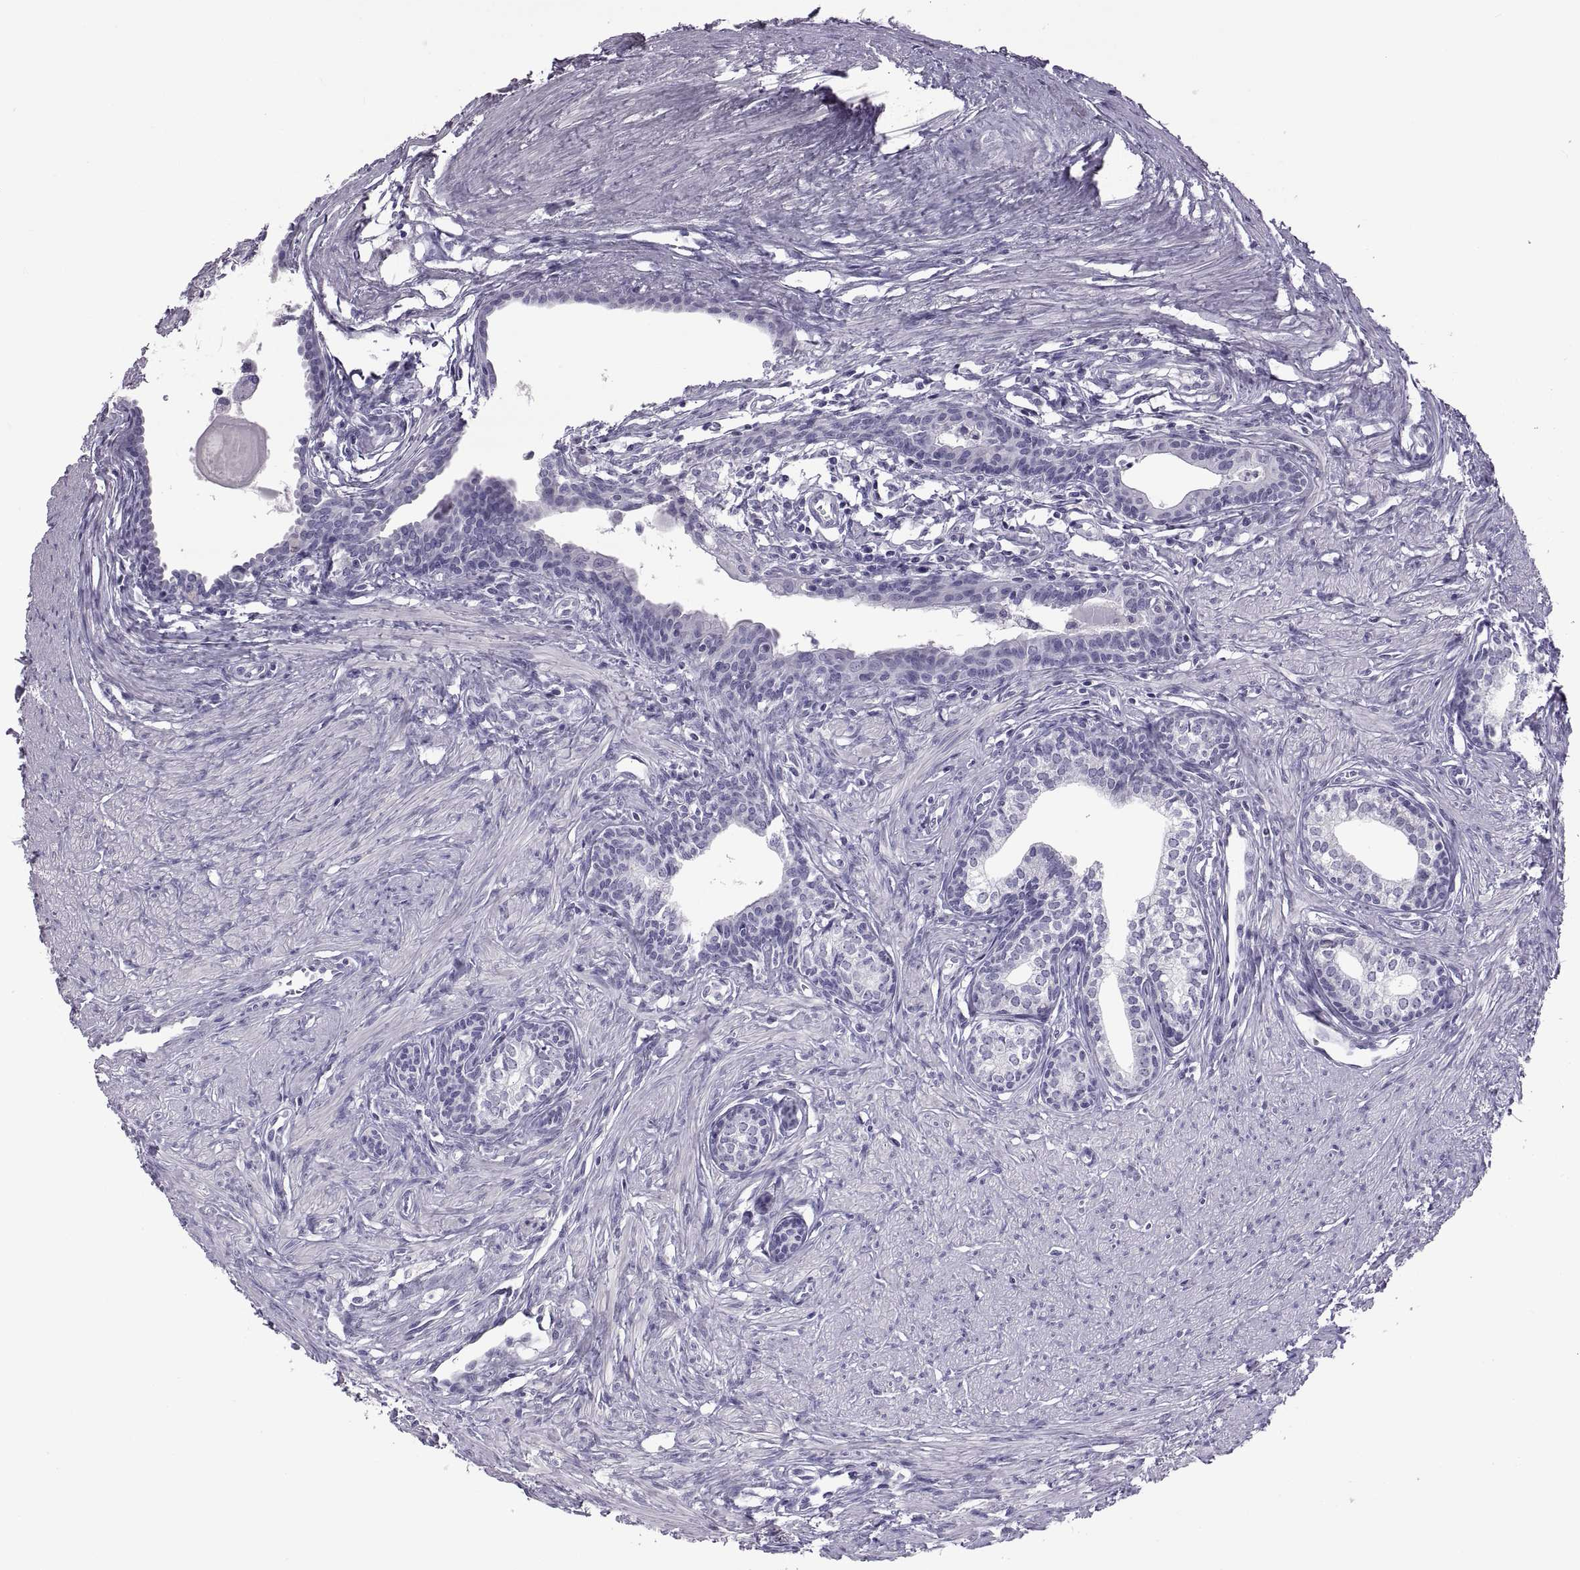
{"staining": {"intensity": "negative", "quantity": "none", "location": "none"}, "tissue": "prostate", "cell_type": "Glandular cells", "image_type": "normal", "snomed": [{"axis": "morphology", "description": "Normal tissue, NOS"}, {"axis": "topography", "description": "Prostate"}], "caption": "A photomicrograph of human prostate is negative for staining in glandular cells. (IHC, brightfield microscopy, high magnification).", "gene": "RDM1", "patient": {"sex": "male", "age": 60}}